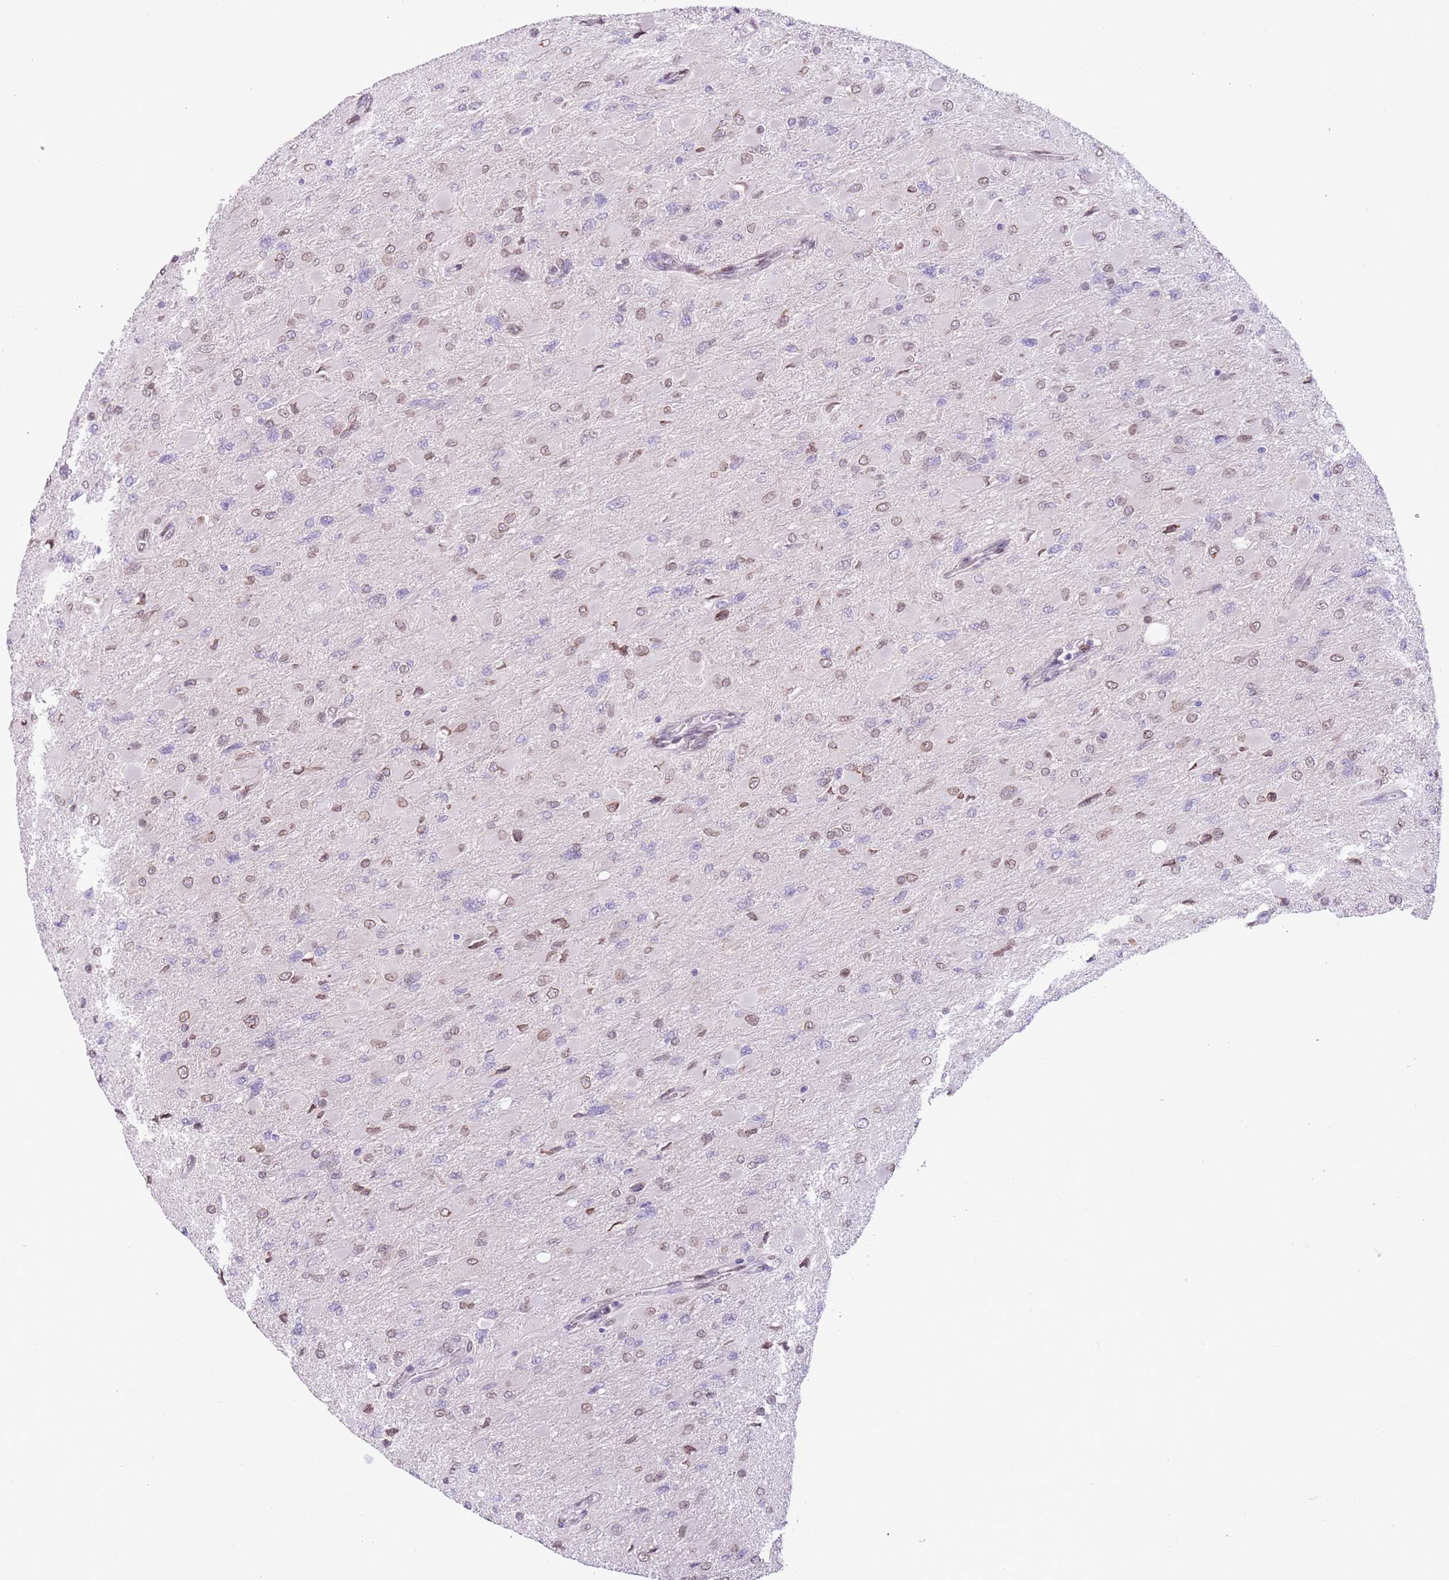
{"staining": {"intensity": "weak", "quantity": "25%-75%", "location": "cytoplasmic/membranous,nuclear"}, "tissue": "glioma", "cell_type": "Tumor cells", "image_type": "cancer", "snomed": [{"axis": "morphology", "description": "Glioma, malignant, High grade"}, {"axis": "topography", "description": "Cerebral cortex"}], "caption": "Malignant high-grade glioma stained with immunohistochemistry displays weak cytoplasmic/membranous and nuclear expression in about 25%-75% of tumor cells.", "gene": "ZGLP1", "patient": {"sex": "female", "age": 36}}